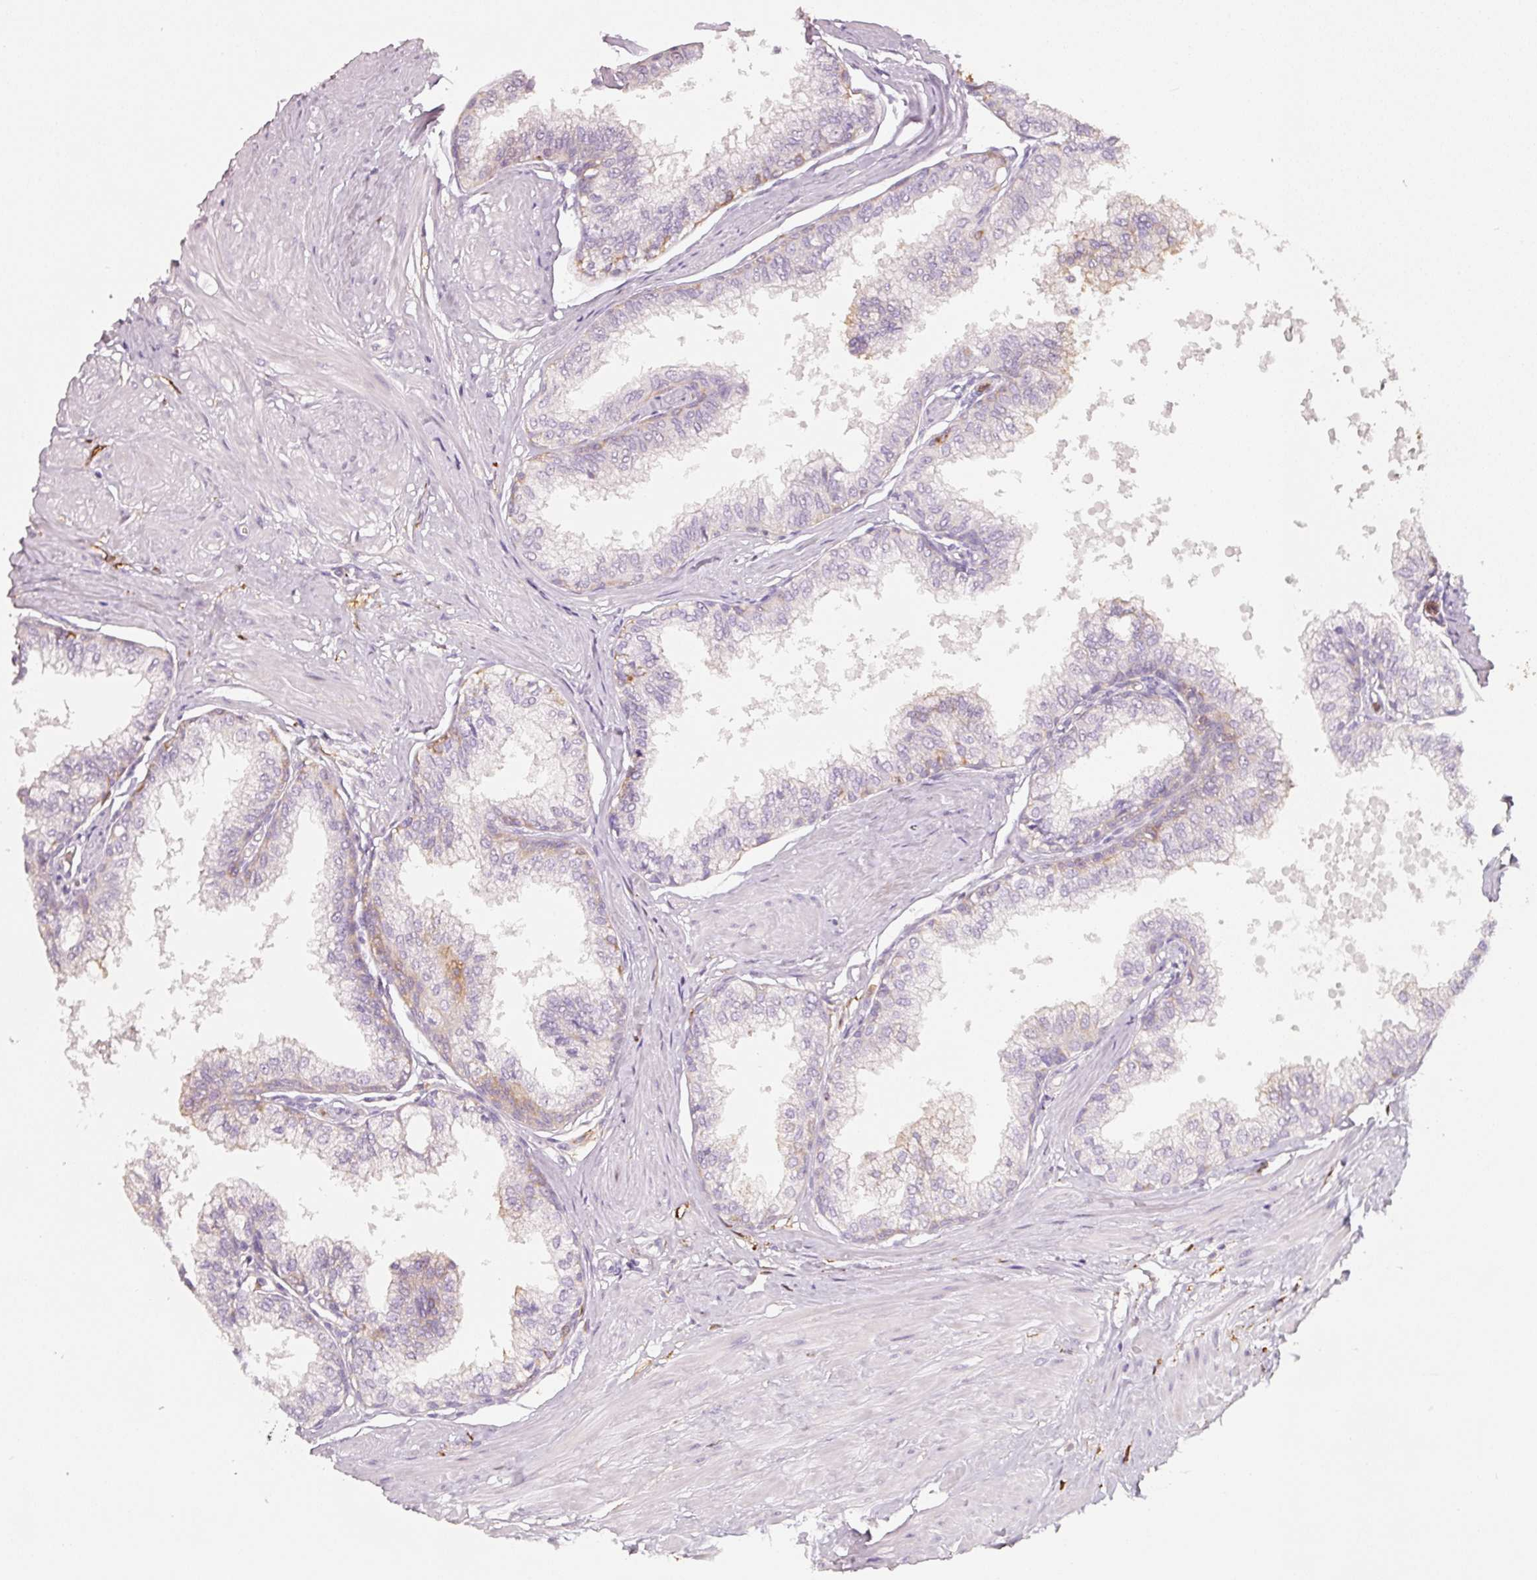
{"staining": {"intensity": "strong", "quantity": "25%-75%", "location": "cytoplasmic/membranous"}, "tissue": "seminal vesicle", "cell_type": "Glandular cells", "image_type": "normal", "snomed": [{"axis": "morphology", "description": "Normal tissue, NOS"}, {"axis": "topography", "description": "Prostate"}, {"axis": "topography", "description": "Seminal veicle"}], "caption": "An IHC photomicrograph of normal tissue is shown. Protein staining in brown shows strong cytoplasmic/membranous positivity in seminal vesicle within glandular cells.", "gene": "IQGAP2", "patient": {"sex": "male", "age": 60}}